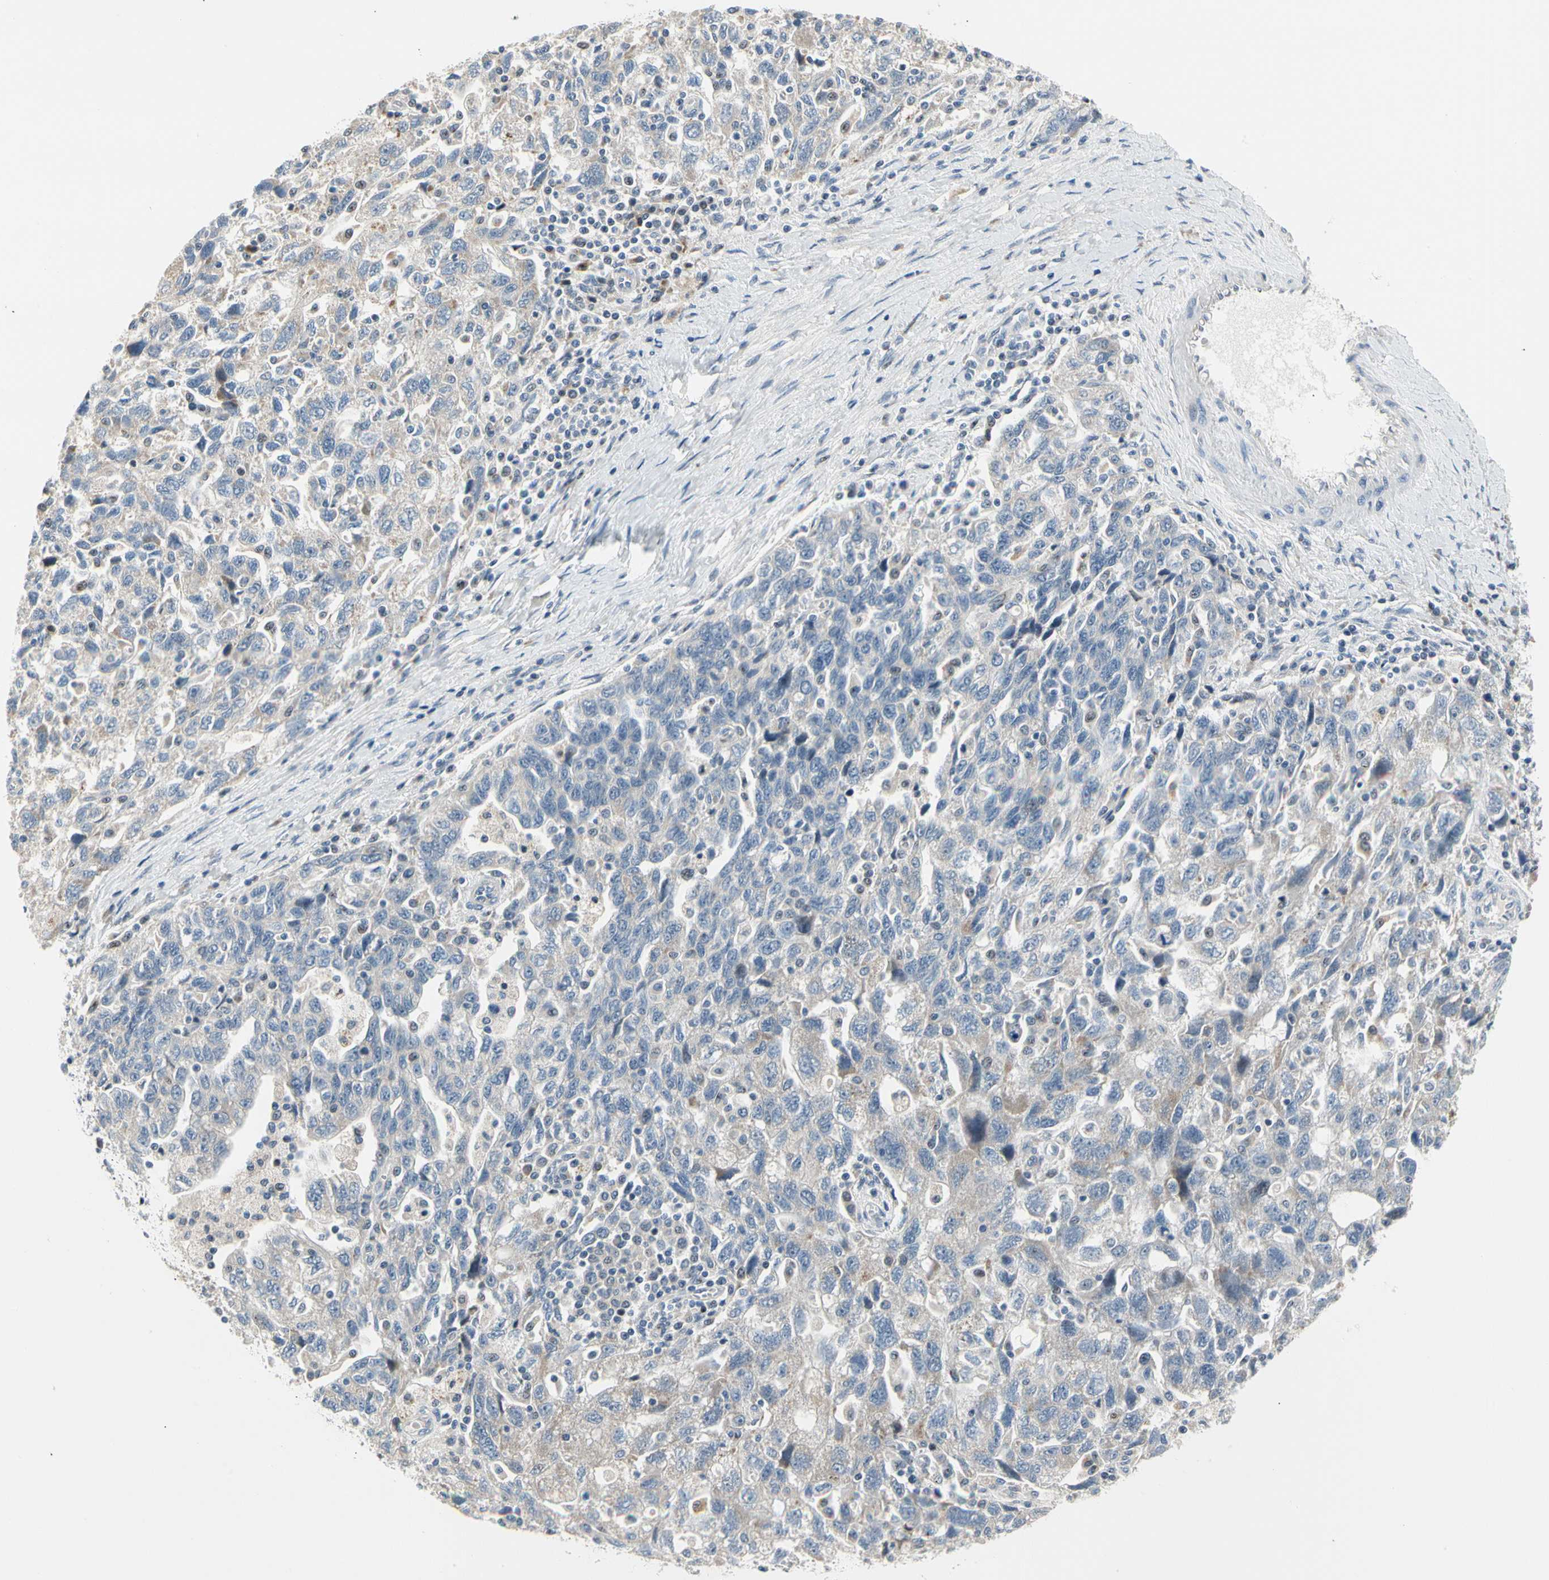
{"staining": {"intensity": "negative", "quantity": "none", "location": "none"}, "tissue": "ovarian cancer", "cell_type": "Tumor cells", "image_type": "cancer", "snomed": [{"axis": "morphology", "description": "Carcinoma, NOS"}, {"axis": "morphology", "description": "Cystadenocarcinoma, serous, NOS"}, {"axis": "topography", "description": "Ovary"}], "caption": "Protein analysis of ovarian cancer reveals no significant staining in tumor cells. (Brightfield microscopy of DAB (3,3'-diaminobenzidine) immunohistochemistry at high magnification).", "gene": "NFASC", "patient": {"sex": "female", "age": 69}}